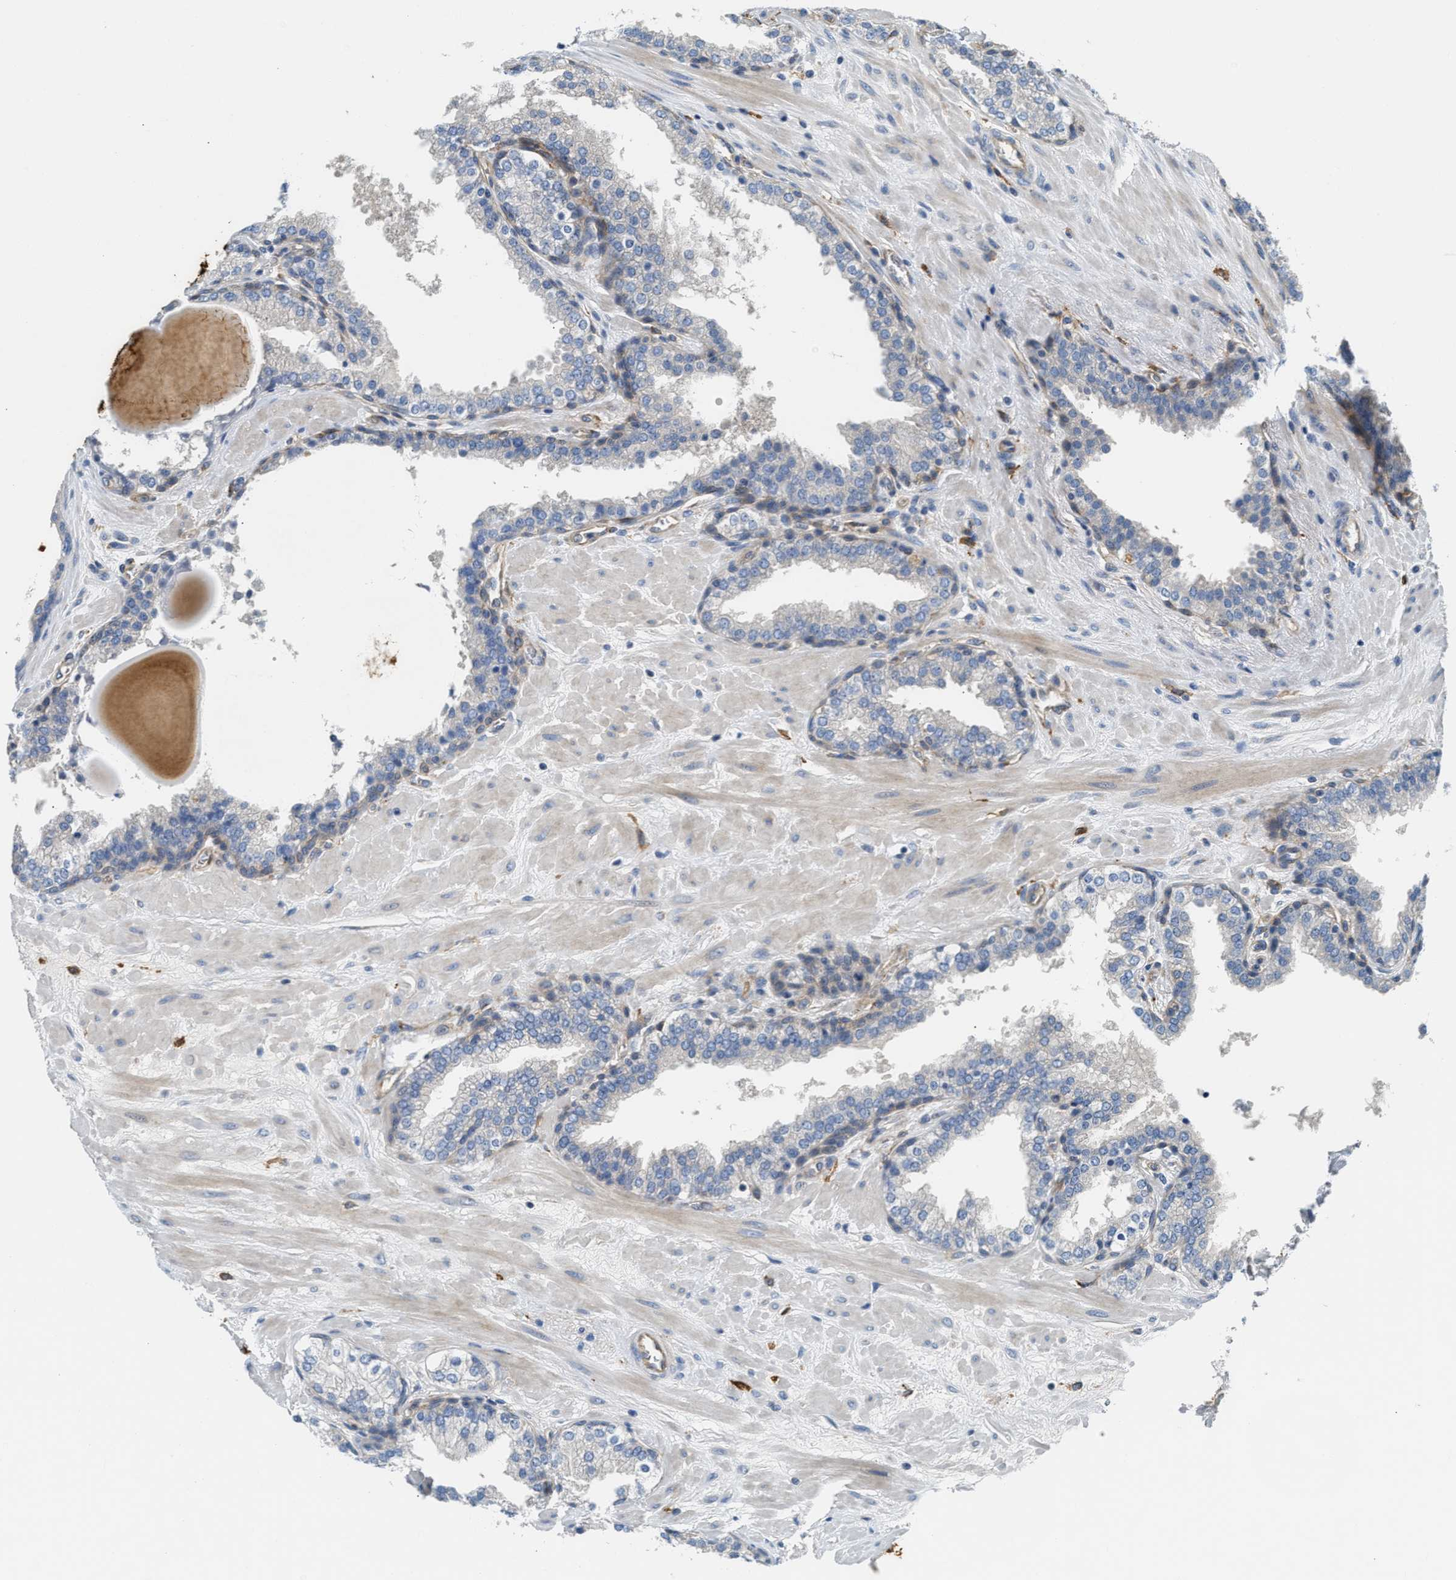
{"staining": {"intensity": "moderate", "quantity": "<25%", "location": "cytoplasmic/membranous"}, "tissue": "prostate", "cell_type": "Glandular cells", "image_type": "normal", "snomed": [{"axis": "morphology", "description": "Normal tissue, NOS"}, {"axis": "topography", "description": "Prostate"}], "caption": "This photomicrograph exhibits IHC staining of unremarkable human prostate, with low moderate cytoplasmic/membranous positivity in about <25% of glandular cells.", "gene": "NSUN7", "patient": {"sex": "male", "age": 51}}